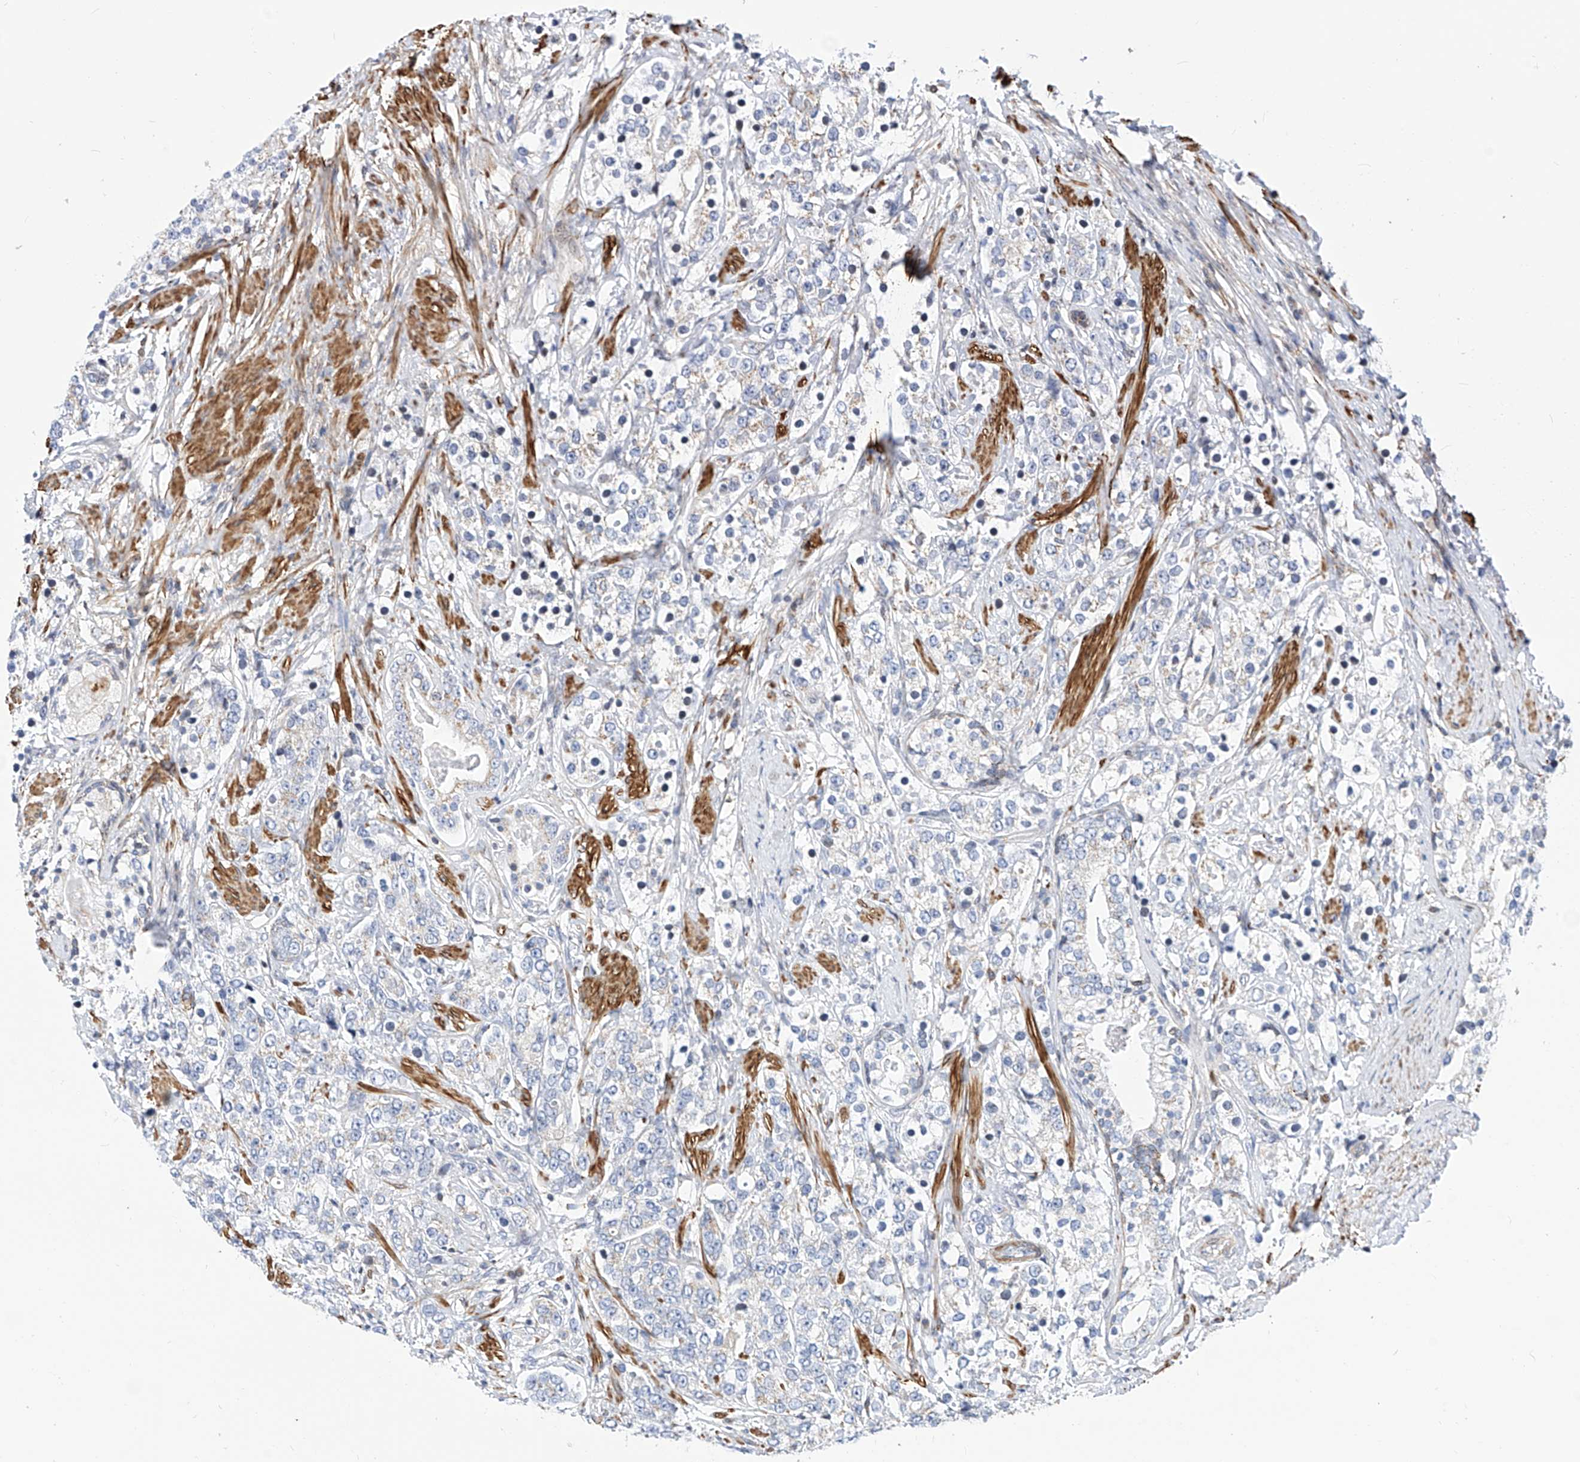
{"staining": {"intensity": "weak", "quantity": "25%-75%", "location": "cytoplasmic/membranous"}, "tissue": "prostate cancer", "cell_type": "Tumor cells", "image_type": "cancer", "snomed": [{"axis": "morphology", "description": "Adenocarcinoma, High grade"}, {"axis": "topography", "description": "Prostate"}], "caption": "High-magnification brightfield microscopy of prostate high-grade adenocarcinoma stained with DAB (brown) and counterstained with hematoxylin (blue). tumor cells exhibit weak cytoplasmic/membranous expression is seen in approximately25%-75% of cells.", "gene": "TTLL8", "patient": {"sex": "male", "age": 69}}